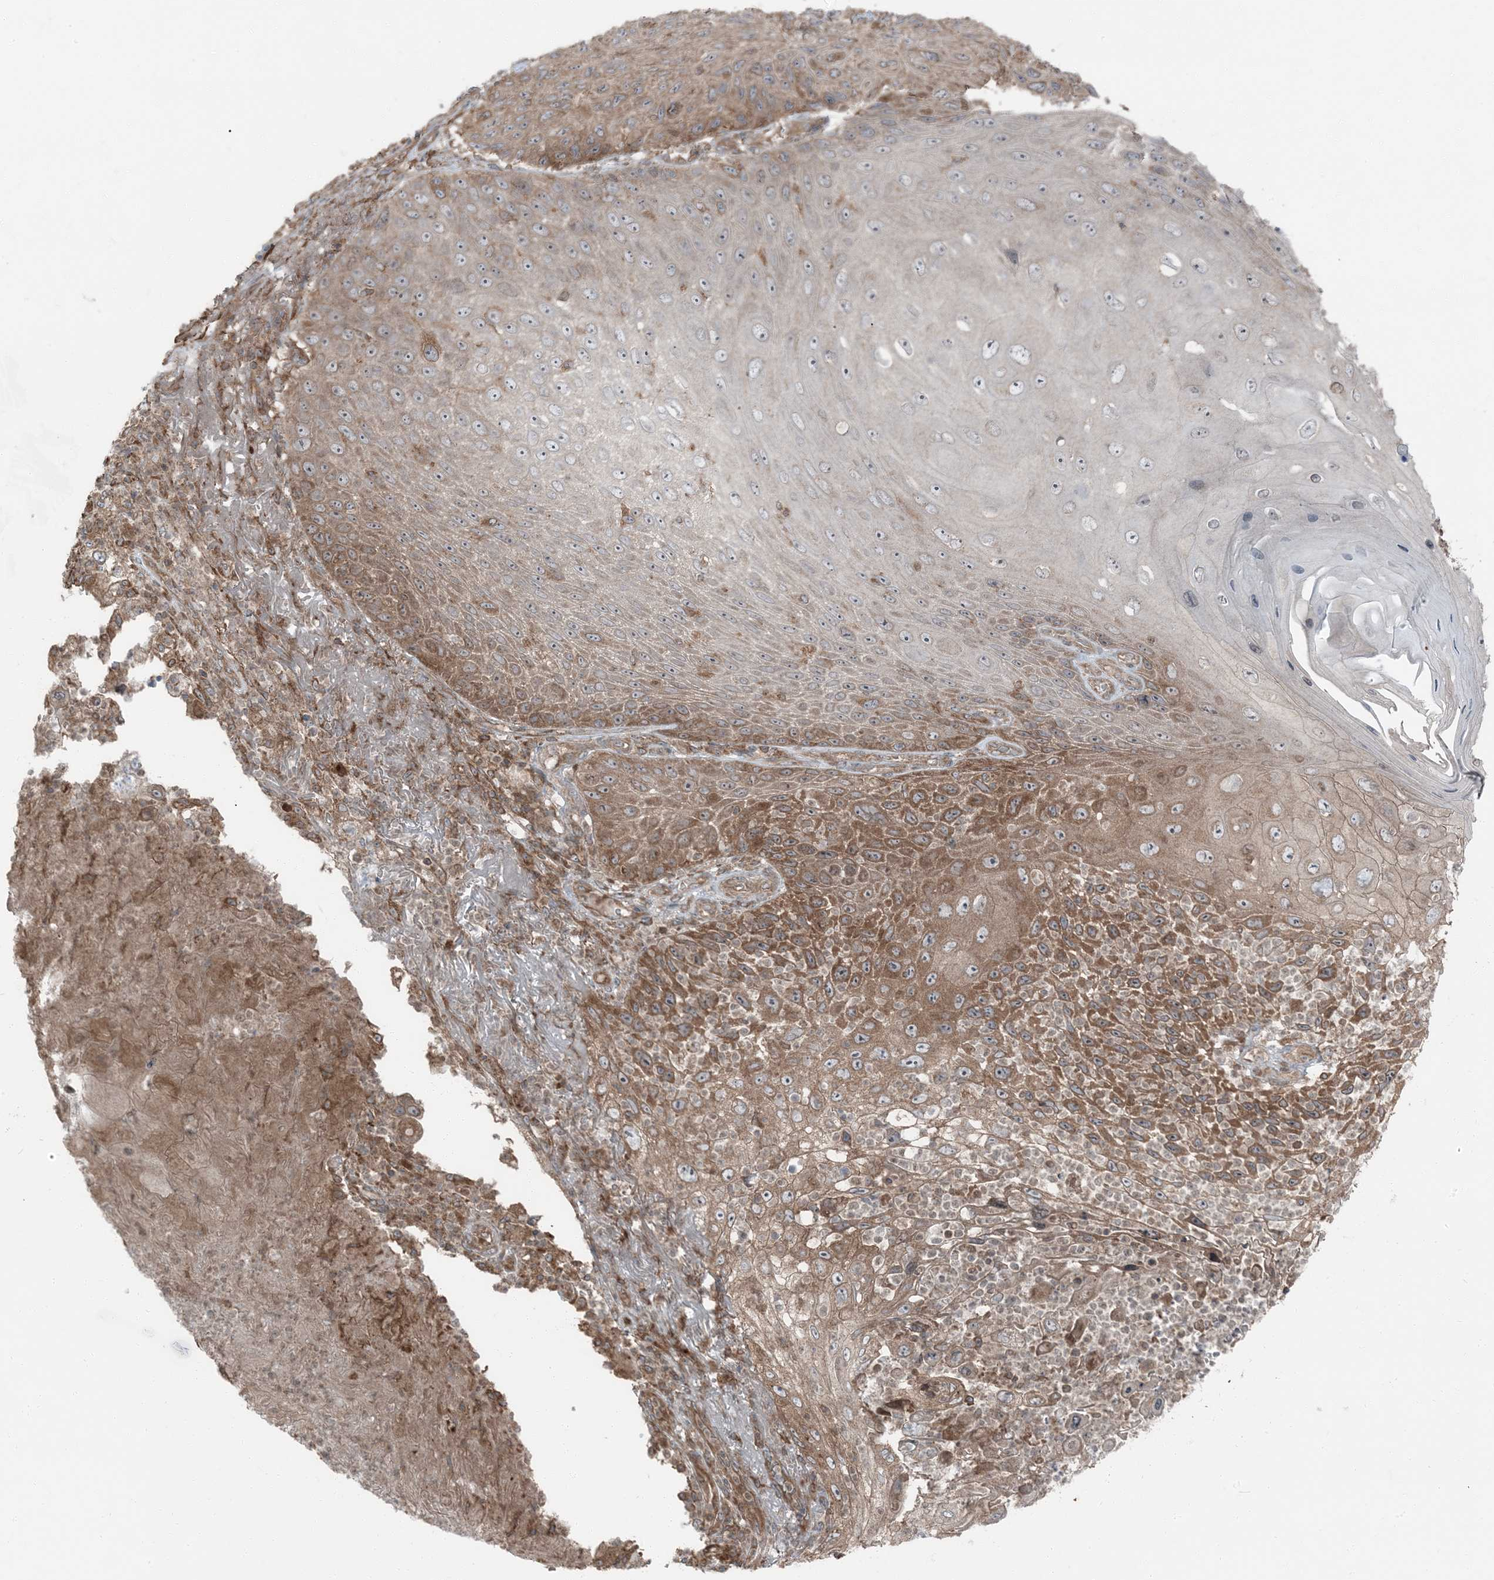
{"staining": {"intensity": "moderate", "quantity": "25%-75%", "location": "cytoplasmic/membranous"}, "tissue": "skin cancer", "cell_type": "Tumor cells", "image_type": "cancer", "snomed": [{"axis": "morphology", "description": "Squamous cell carcinoma, NOS"}, {"axis": "topography", "description": "Skin"}], "caption": "Squamous cell carcinoma (skin) tissue demonstrates moderate cytoplasmic/membranous staining in approximately 25%-75% of tumor cells (brown staining indicates protein expression, while blue staining denotes nuclei).", "gene": "RAB3GAP1", "patient": {"sex": "female", "age": 88}}